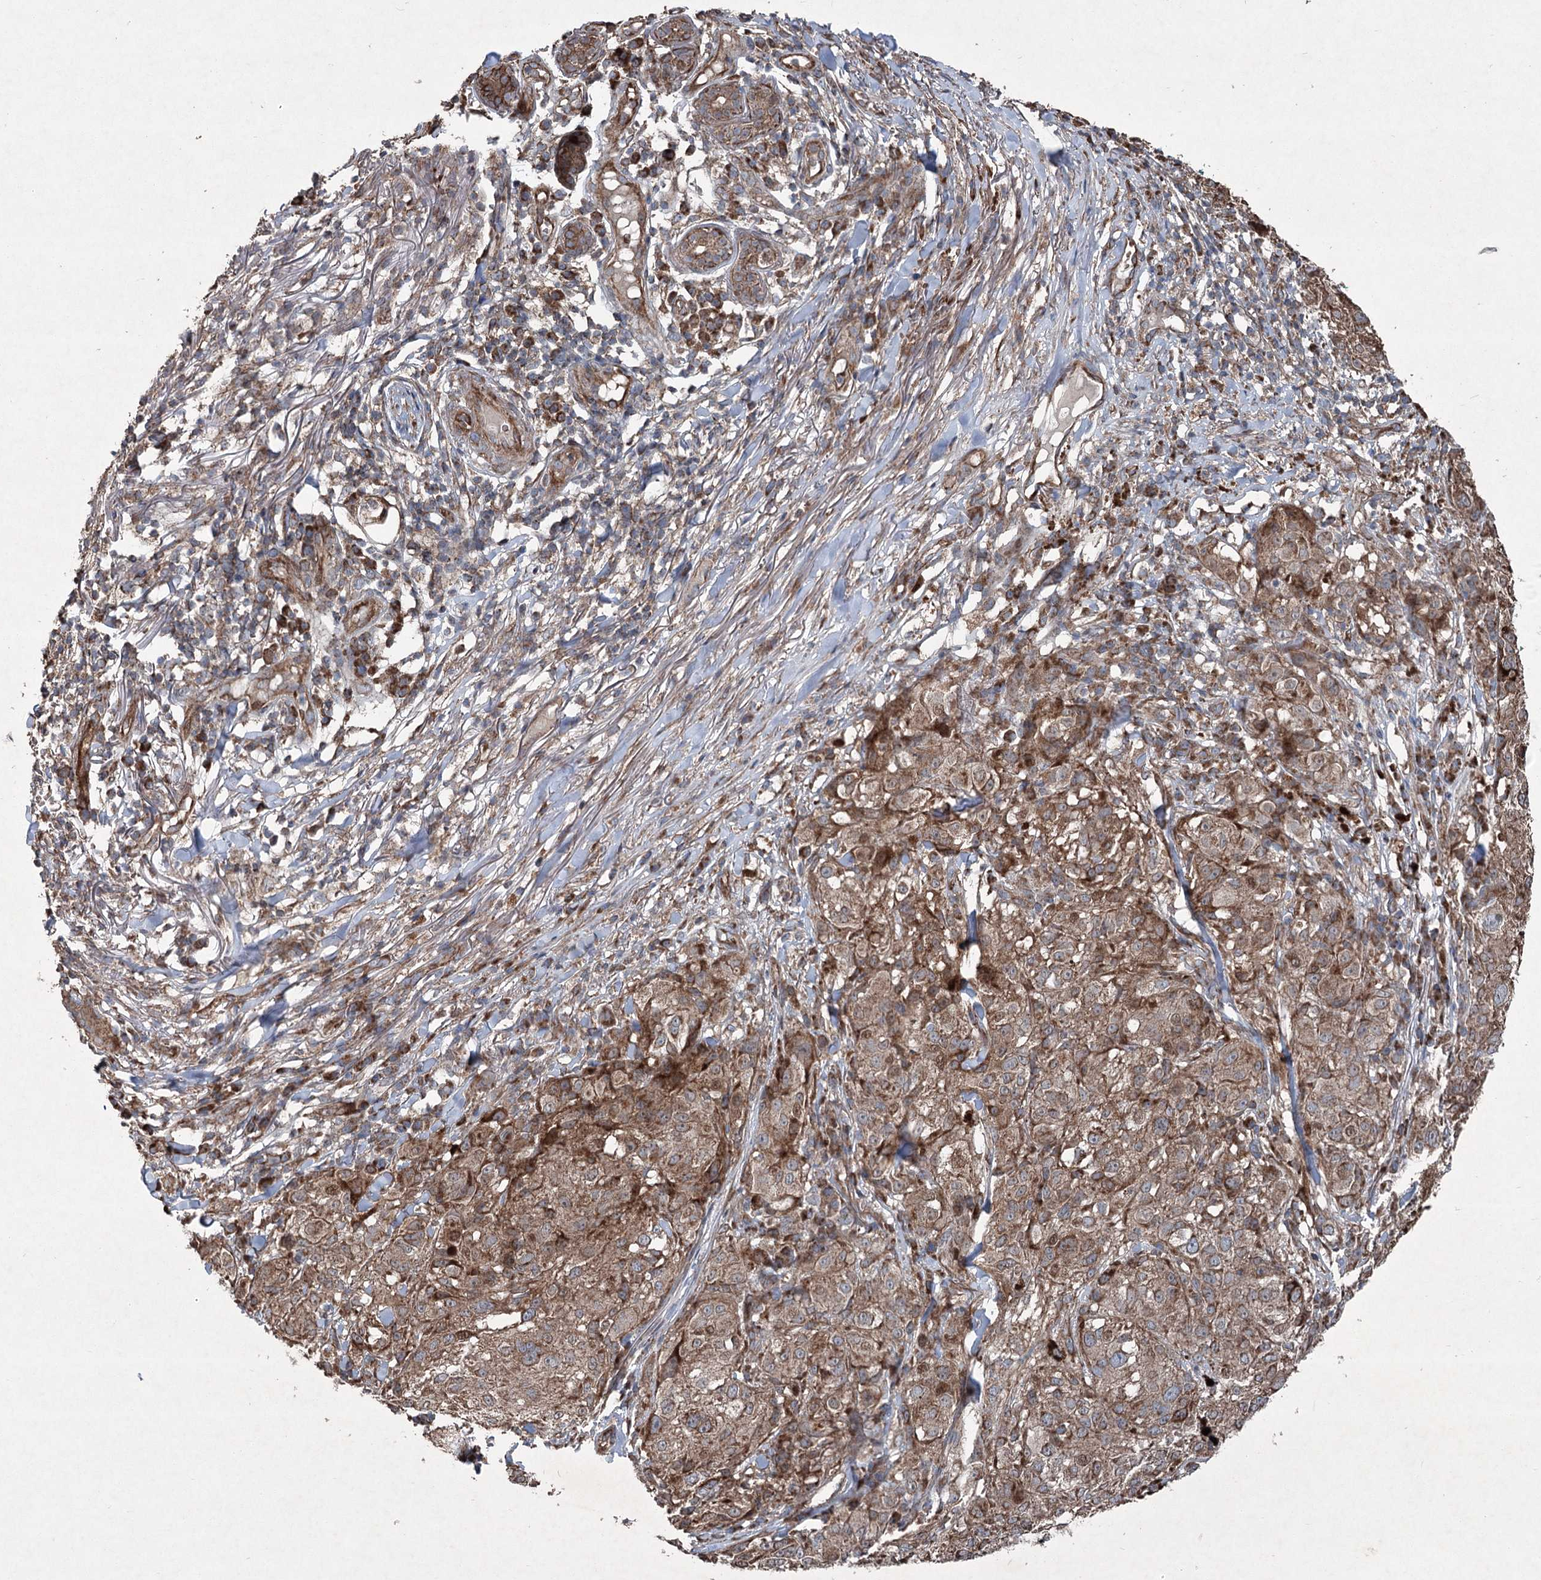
{"staining": {"intensity": "moderate", "quantity": ">75%", "location": "cytoplasmic/membranous"}, "tissue": "melanoma", "cell_type": "Tumor cells", "image_type": "cancer", "snomed": [{"axis": "morphology", "description": "Necrosis, NOS"}, {"axis": "morphology", "description": "Malignant melanoma, NOS"}, {"axis": "topography", "description": "Skin"}], "caption": "A high-resolution image shows IHC staining of melanoma, which shows moderate cytoplasmic/membranous staining in approximately >75% of tumor cells.", "gene": "SERINC5", "patient": {"sex": "female", "age": 87}}